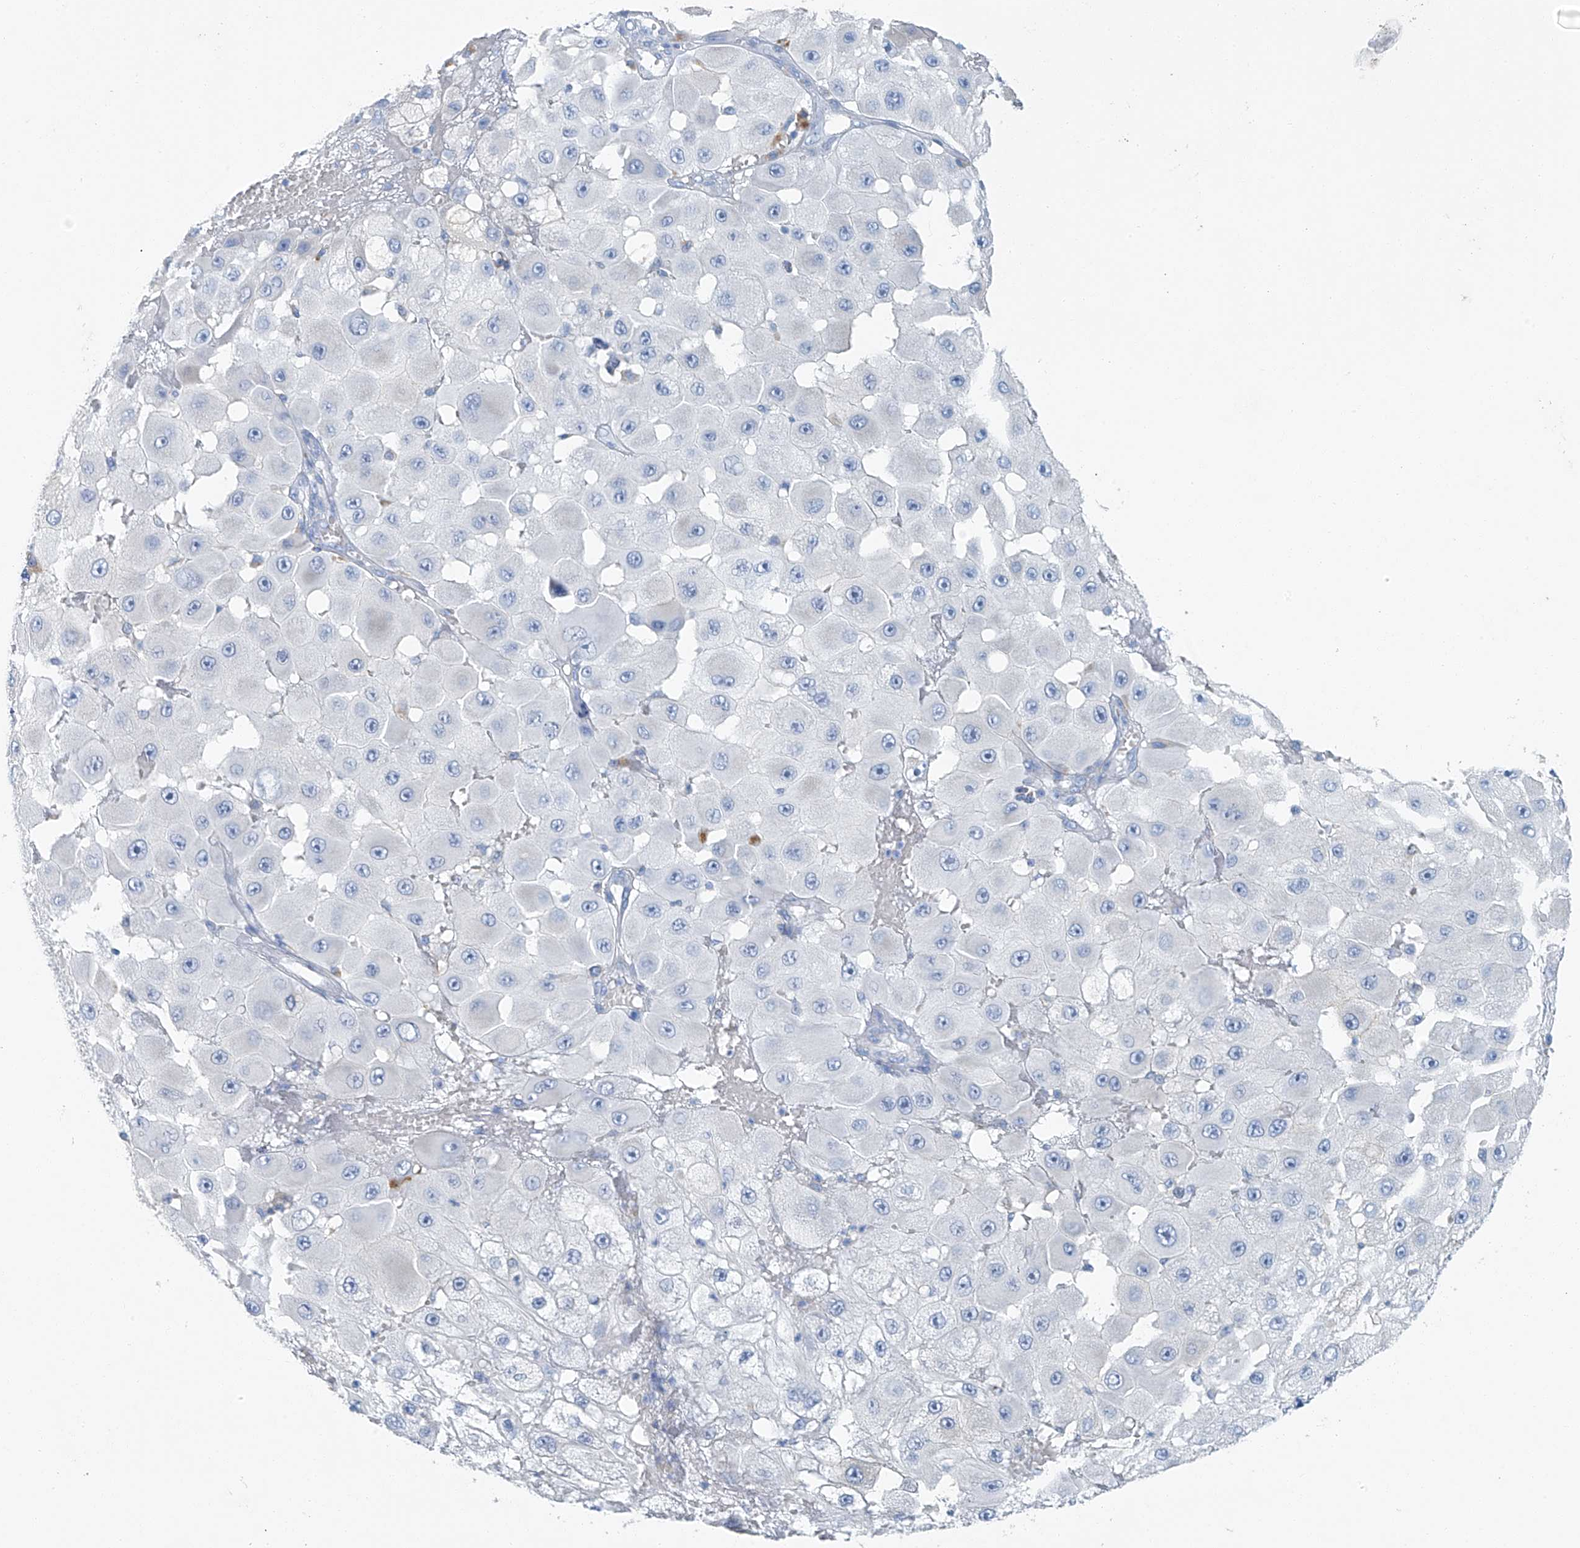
{"staining": {"intensity": "negative", "quantity": "none", "location": "none"}, "tissue": "melanoma", "cell_type": "Tumor cells", "image_type": "cancer", "snomed": [{"axis": "morphology", "description": "Malignant melanoma, NOS"}, {"axis": "topography", "description": "Skin"}], "caption": "A micrograph of melanoma stained for a protein shows no brown staining in tumor cells. Brightfield microscopy of IHC stained with DAB (brown) and hematoxylin (blue), captured at high magnification.", "gene": "C1orf87", "patient": {"sex": "female", "age": 81}}